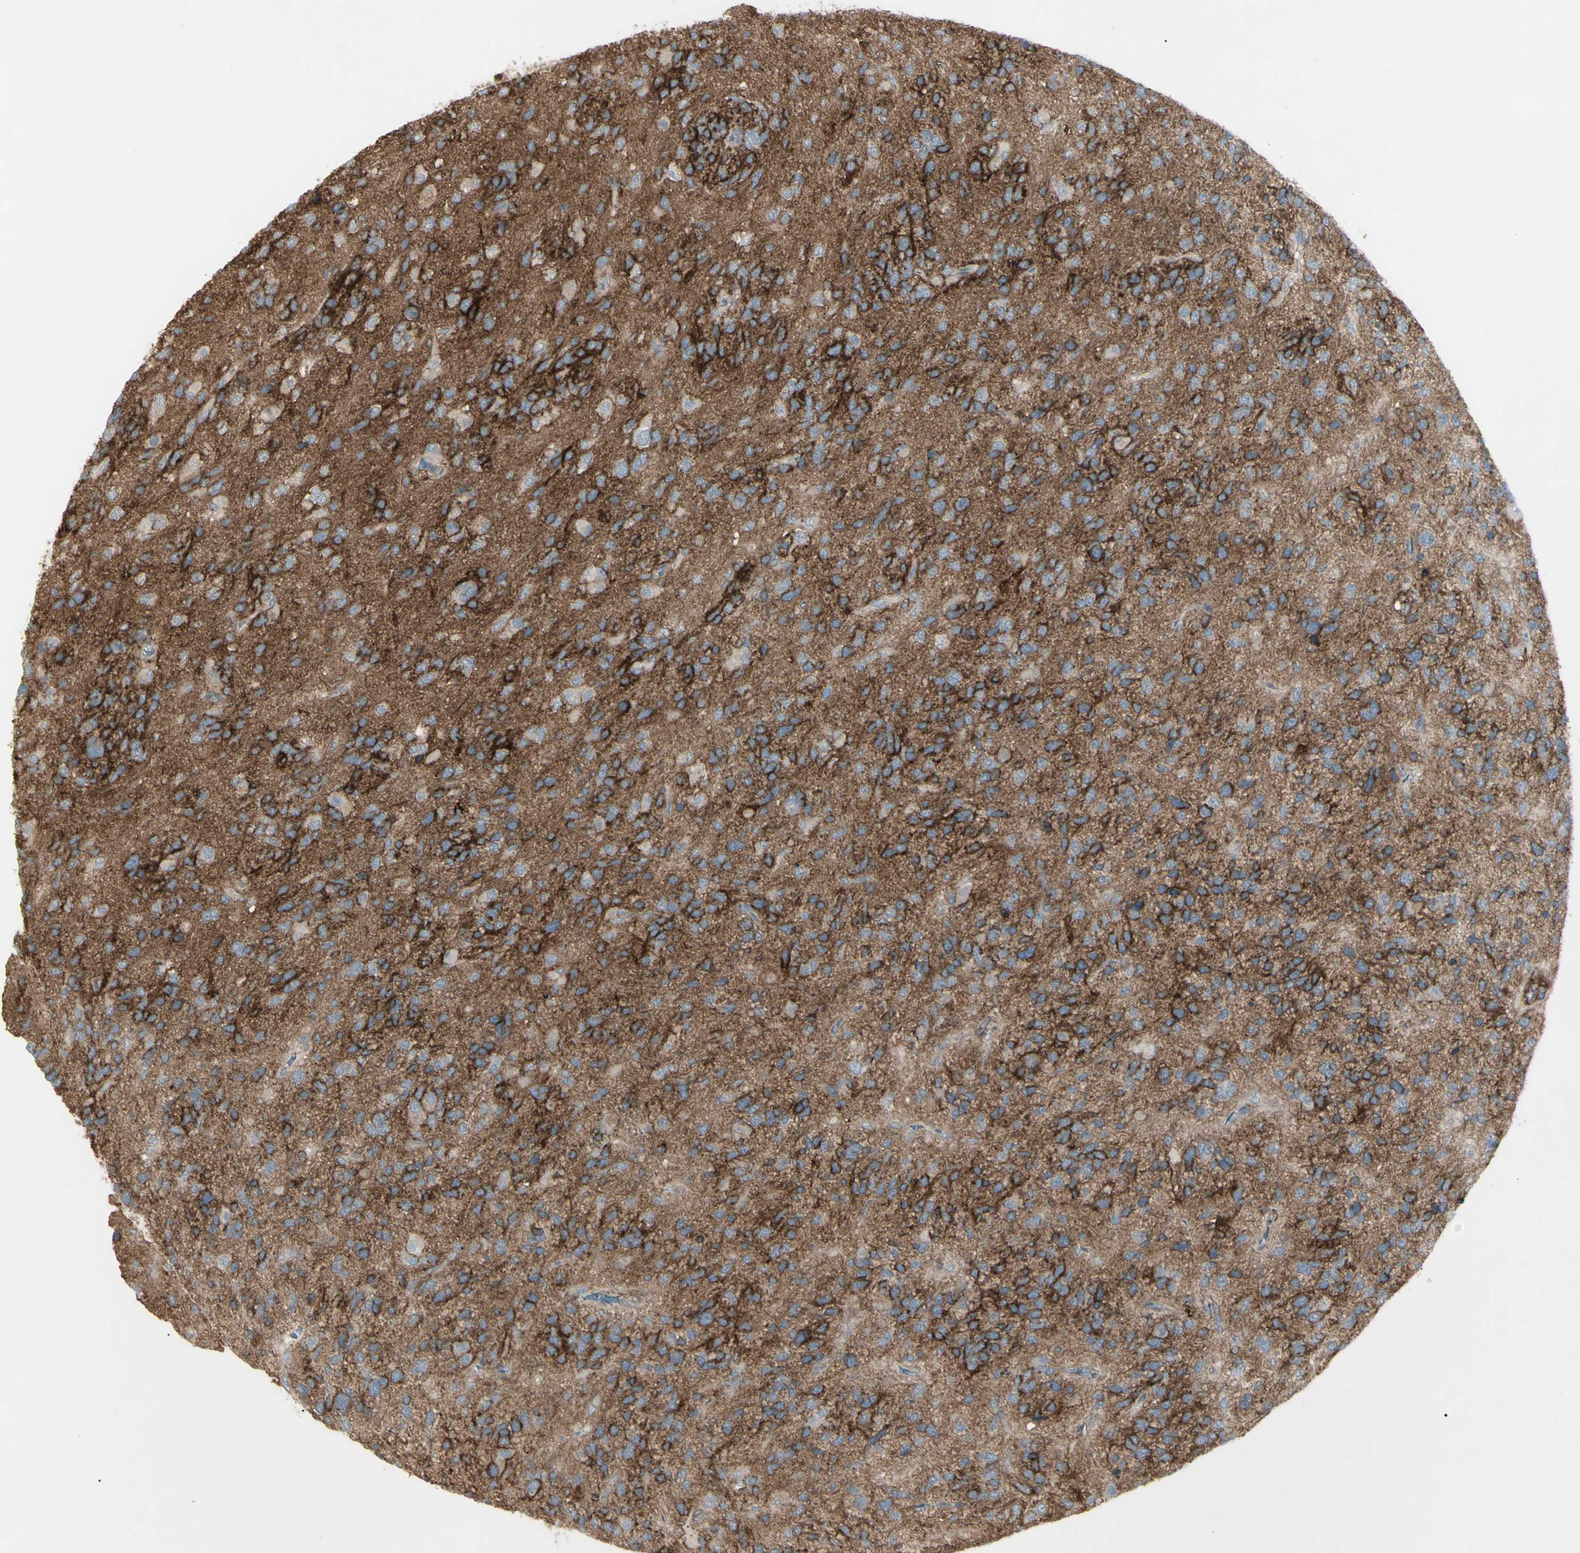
{"staining": {"intensity": "strong", "quantity": "25%-75%", "location": "cytoplasmic/membranous"}, "tissue": "glioma", "cell_type": "Tumor cells", "image_type": "cancer", "snomed": [{"axis": "morphology", "description": "Glioma, malignant, High grade"}, {"axis": "topography", "description": "Brain"}], "caption": "Immunohistochemistry photomicrograph of malignant glioma (high-grade) stained for a protein (brown), which displays high levels of strong cytoplasmic/membranous staining in about 25%-75% of tumor cells.", "gene": "CD276", "patient": {"sex": "female", "age": 58}}